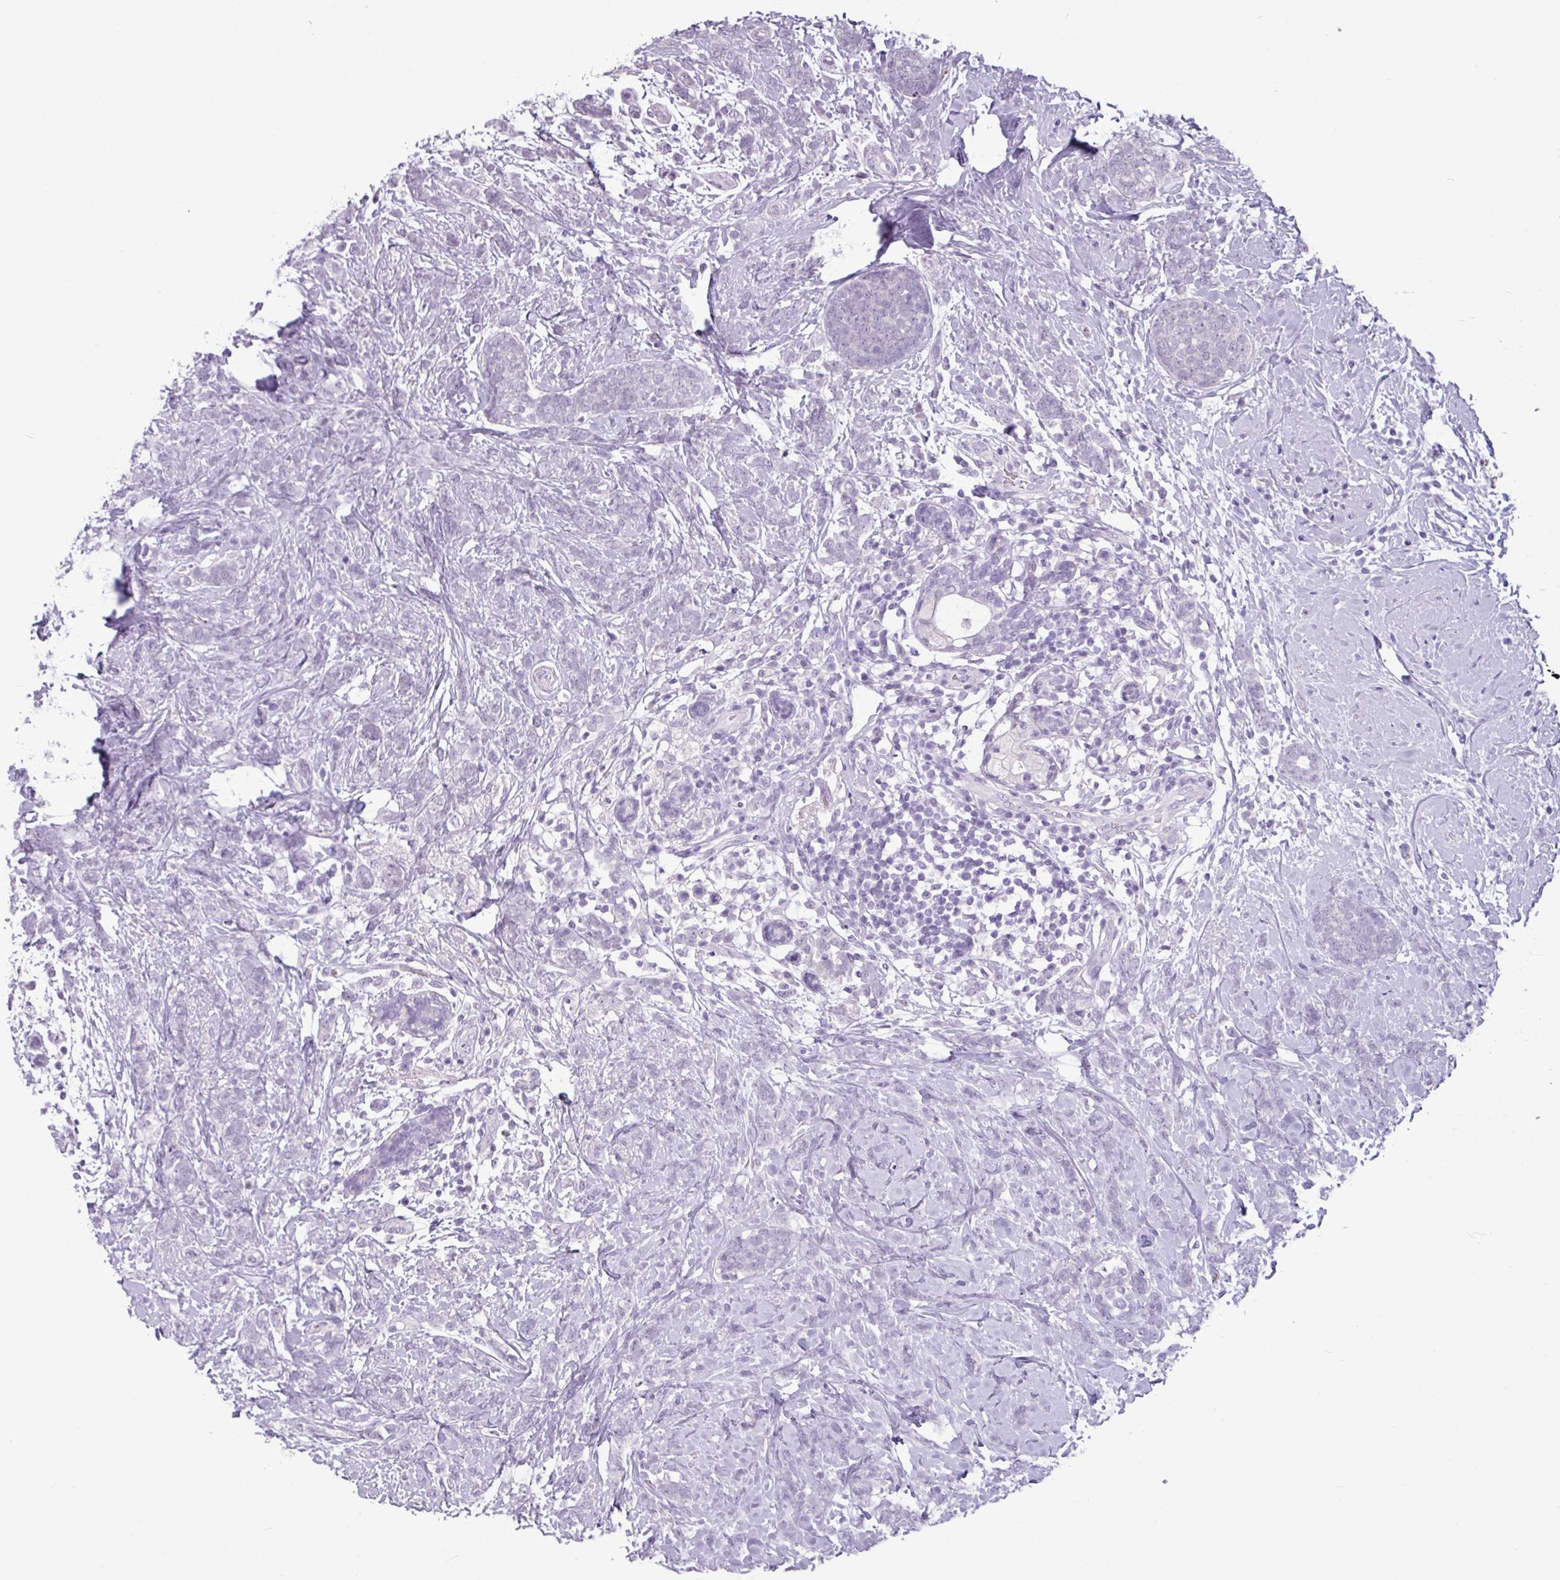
{"staining": {"intensity": "negative", "quantity": "none", "location": "none"}, "tissue": "breast cancer", "cell_type": "Tumor cells", "image_type": "cancer", "snomed": [{"axis": "morphology", "description": "Lobular carcinoma"}, {"axis": "topography", "description": "Breast"}], "caption": "There is no significant staining in tumor cells of breast cancer. (DAB immunohistochemistry (IHC), high magnification).", "gene": "AMY2A", "patient": {"sex": "female", "age": 58}}